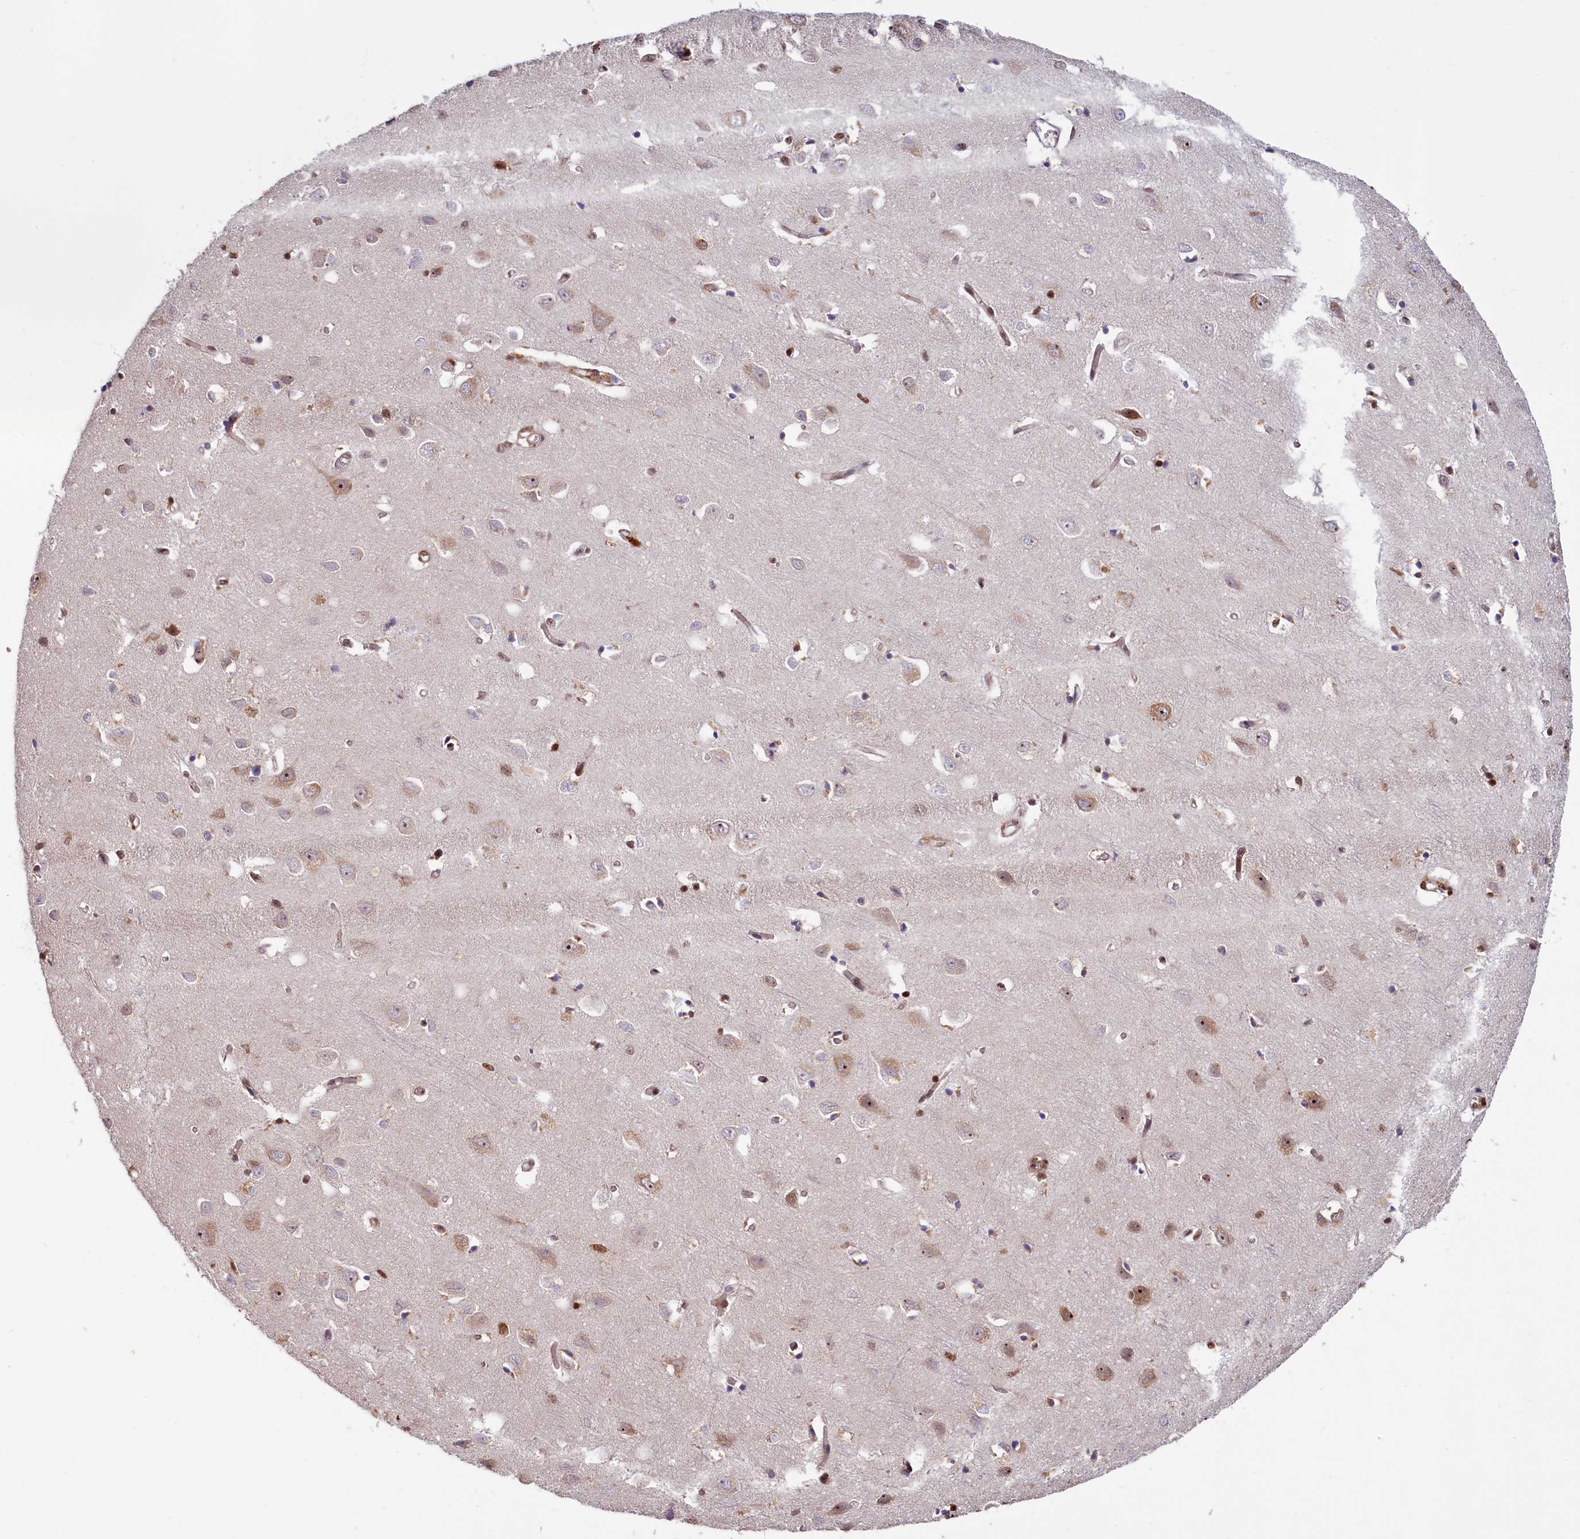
{"staining": {"intensity": "weak", "quantity": ">75%", "location": "nuclear"}, "tissue": "cerebral cortex", "cell_type": "Endothelial cells", "image_type": "normal", "snomed": [{"axis": "morphology", "description": "Normal tissue, NOS"}, {"axis": "topography", "description": "Cerebral cortex"}], "caption": "This micrograph exhibits IHC staining of benign cerebral cortex, with low weak nuclear staining in about >75% of endothelial cells.", "gene": "TCOF1", "patient": {"sex": "female", "age": 64}}